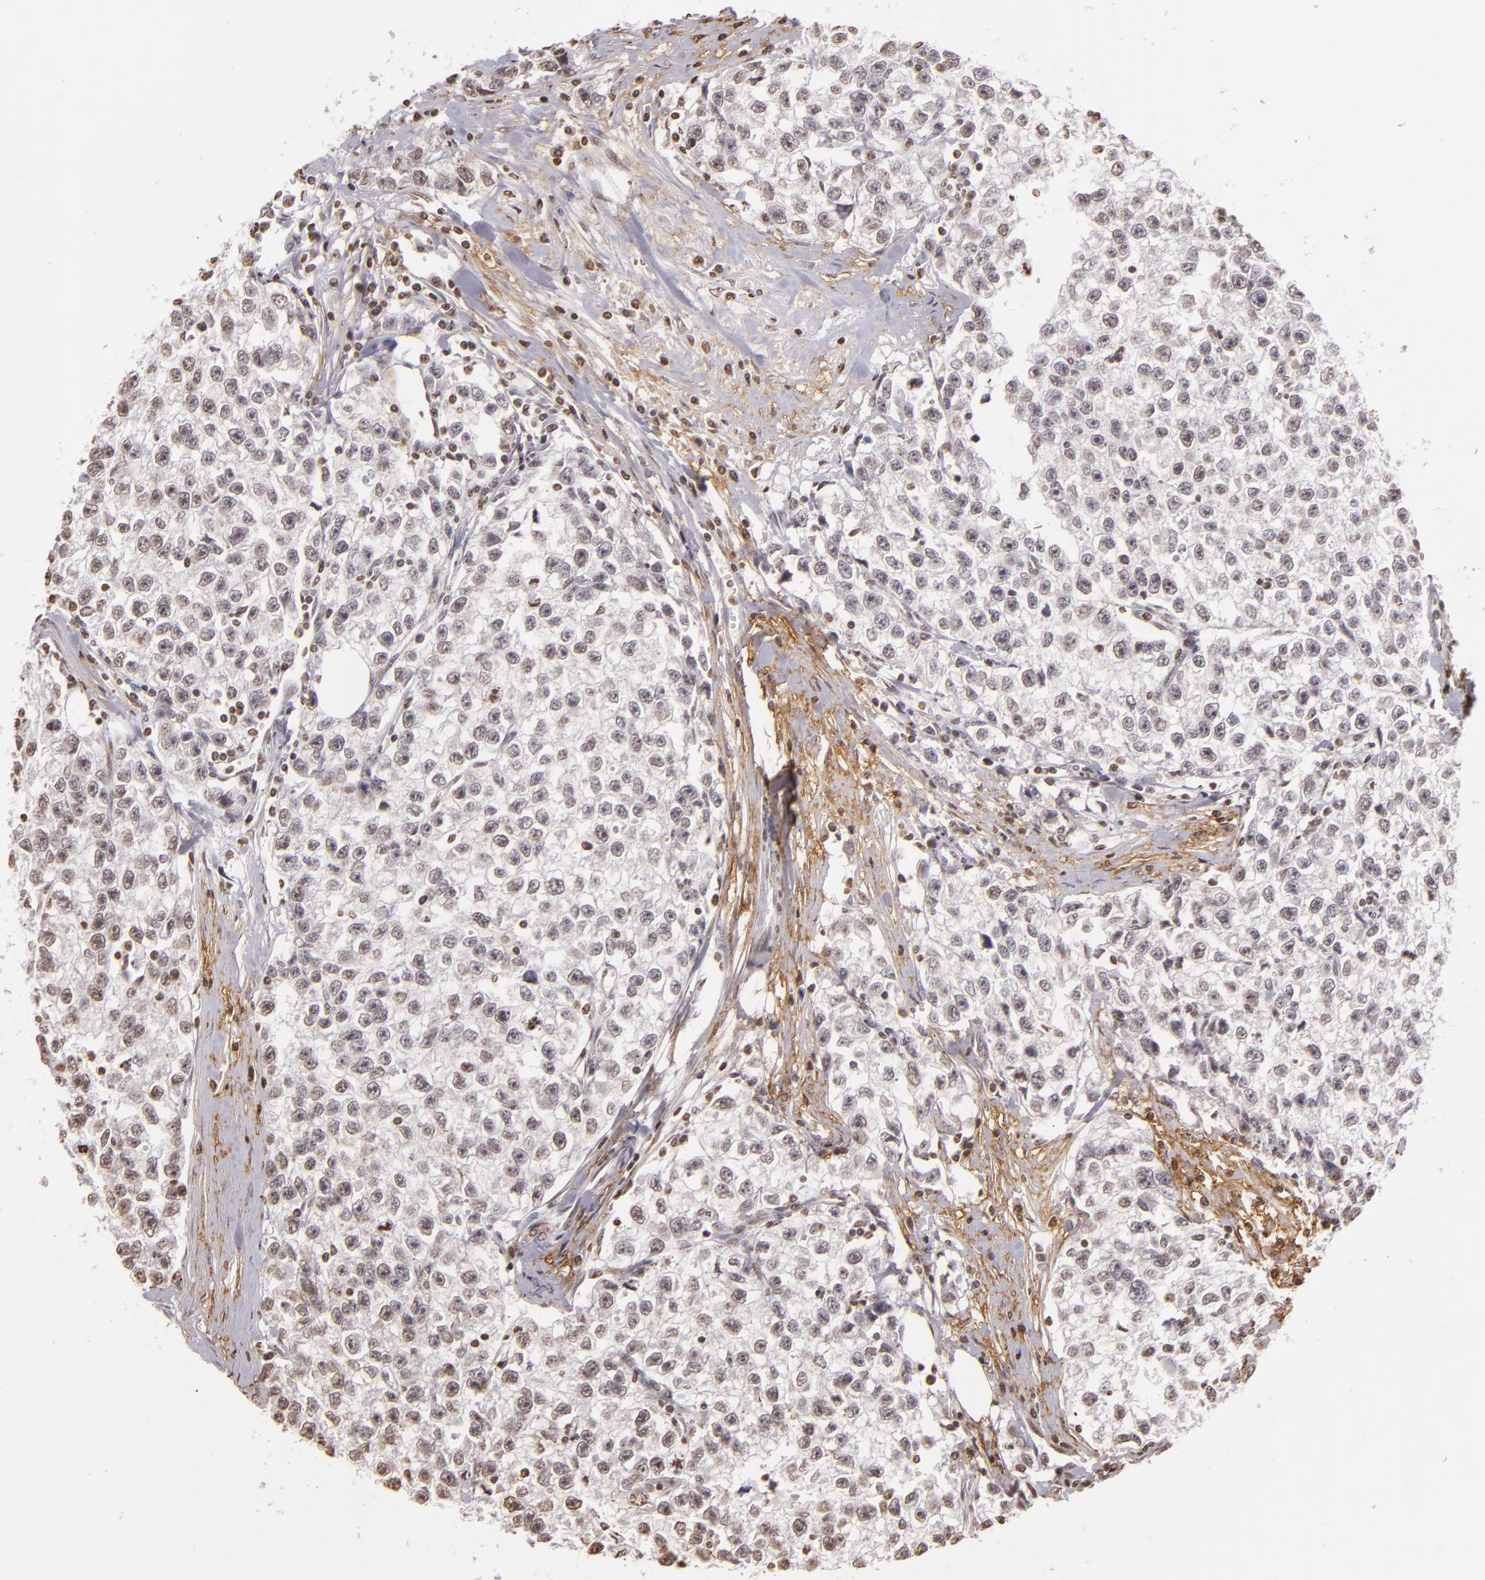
{"staining": {"intensity": "negative", "quantity": "none", "location": "none"}, "tissue": "testis cancer", "cell_type": "Tumor cells", "image_type": "cancer", "snomed": [{"axis": "morphology", "description": "Seminoma, NOS"}, {"axis": "morphology", "description": "Carcinoma, Embryonal, NOS"}, {"axis": "topography", "description": "Testis"}], "caption": "Photomicrograph shows no protein positivity in tumor cells of testis cancer (seminoma) tissue.", "gene": "THRB", "patient": {"sex": "male", "age": 30}}